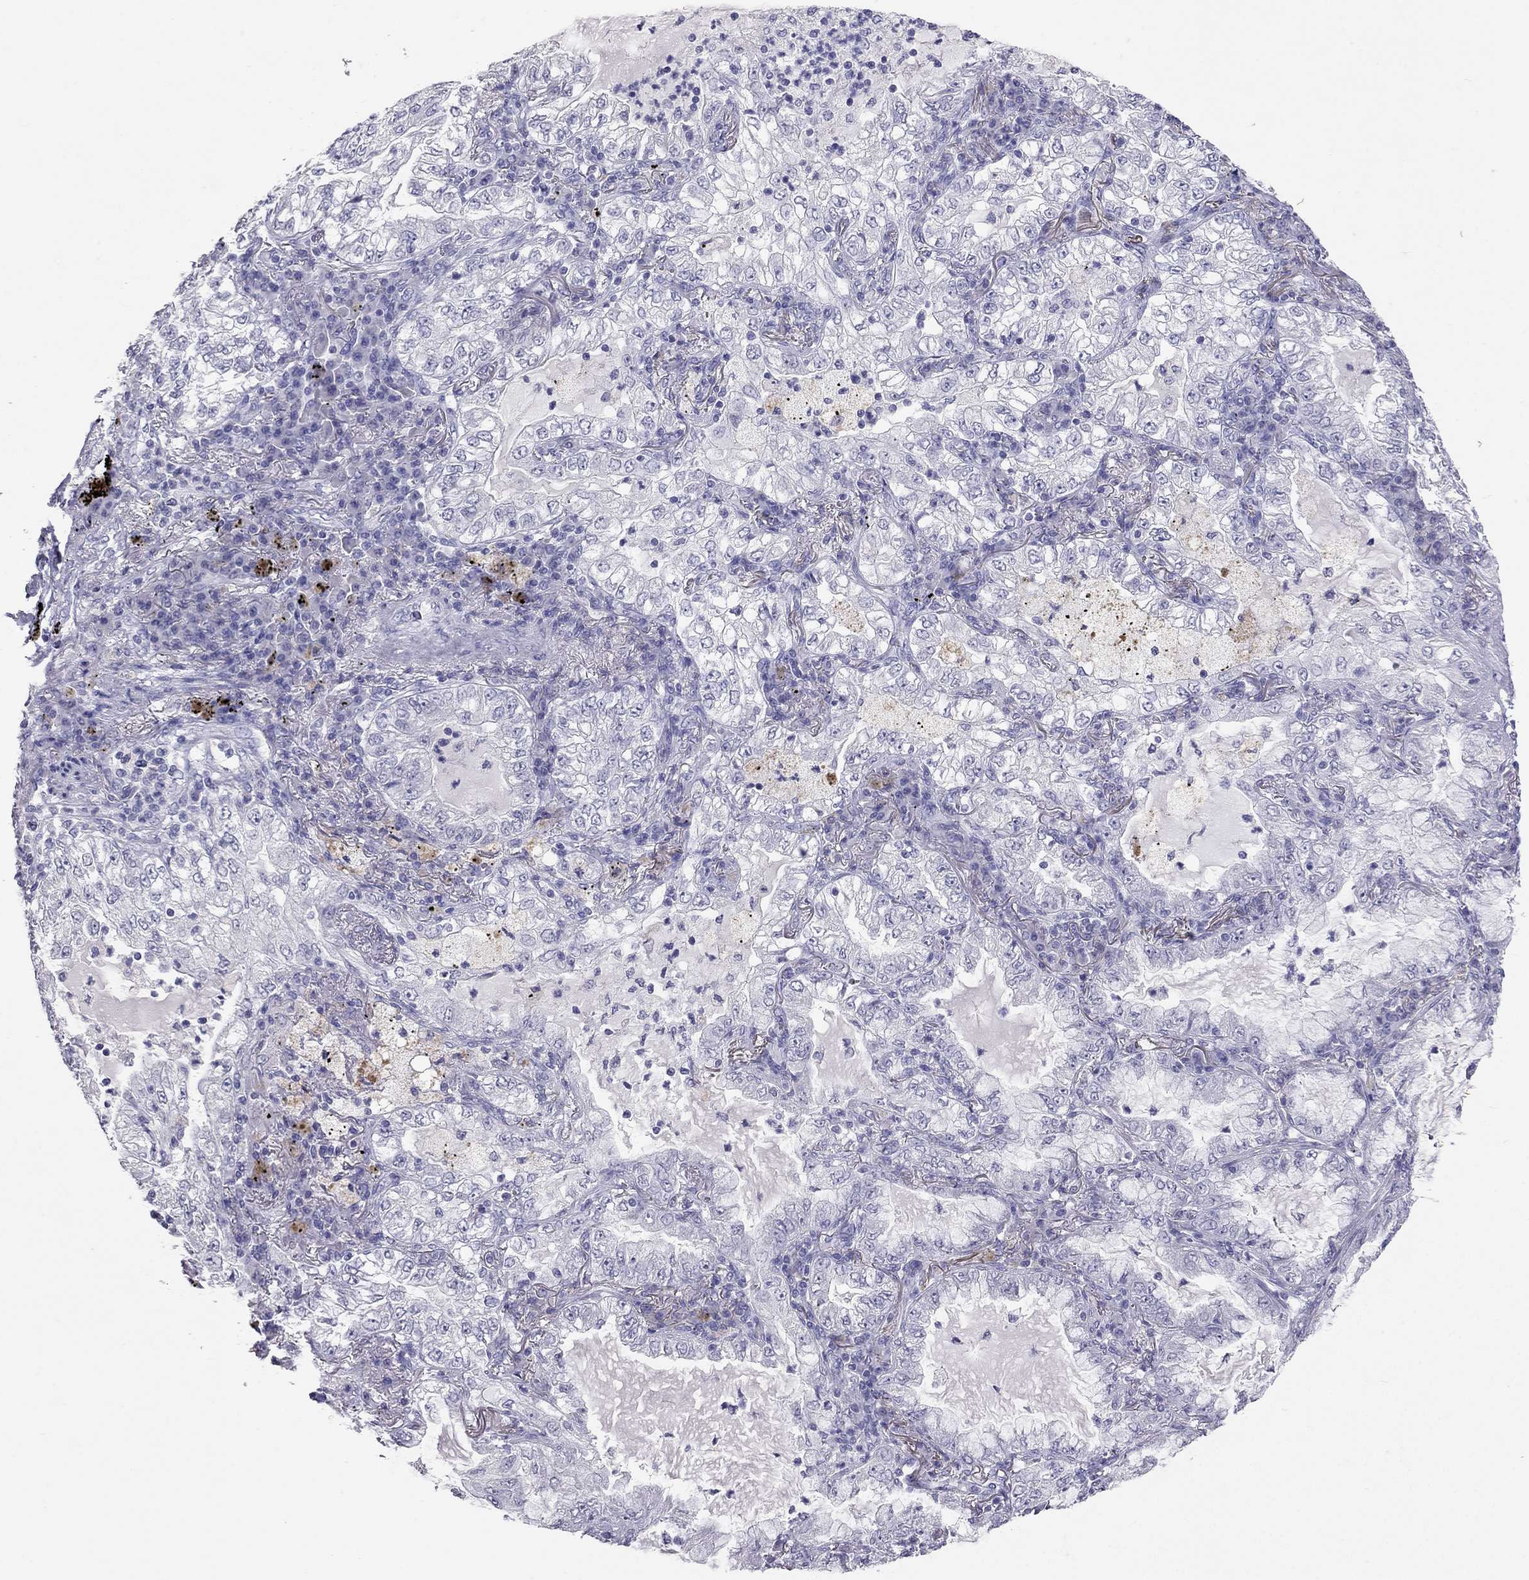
{"staining": {"intensity": "negative", "quantity": "none", "location": "none"}, "tissue": "lung cancer", "cell_type": "Tumor cells", "image_type": "cancer", "snomed": [{"axis": "morphology", "description": "Adenocarcinoma, NOS"}, {"axis": "topography", "description": "Lung"}], "caption": "The histopathology image reveals no staining of tumor cells in adenocarcinoma (lung).", "gene": "PSMB11", "patient": {"sex": "female", "age": 73}}